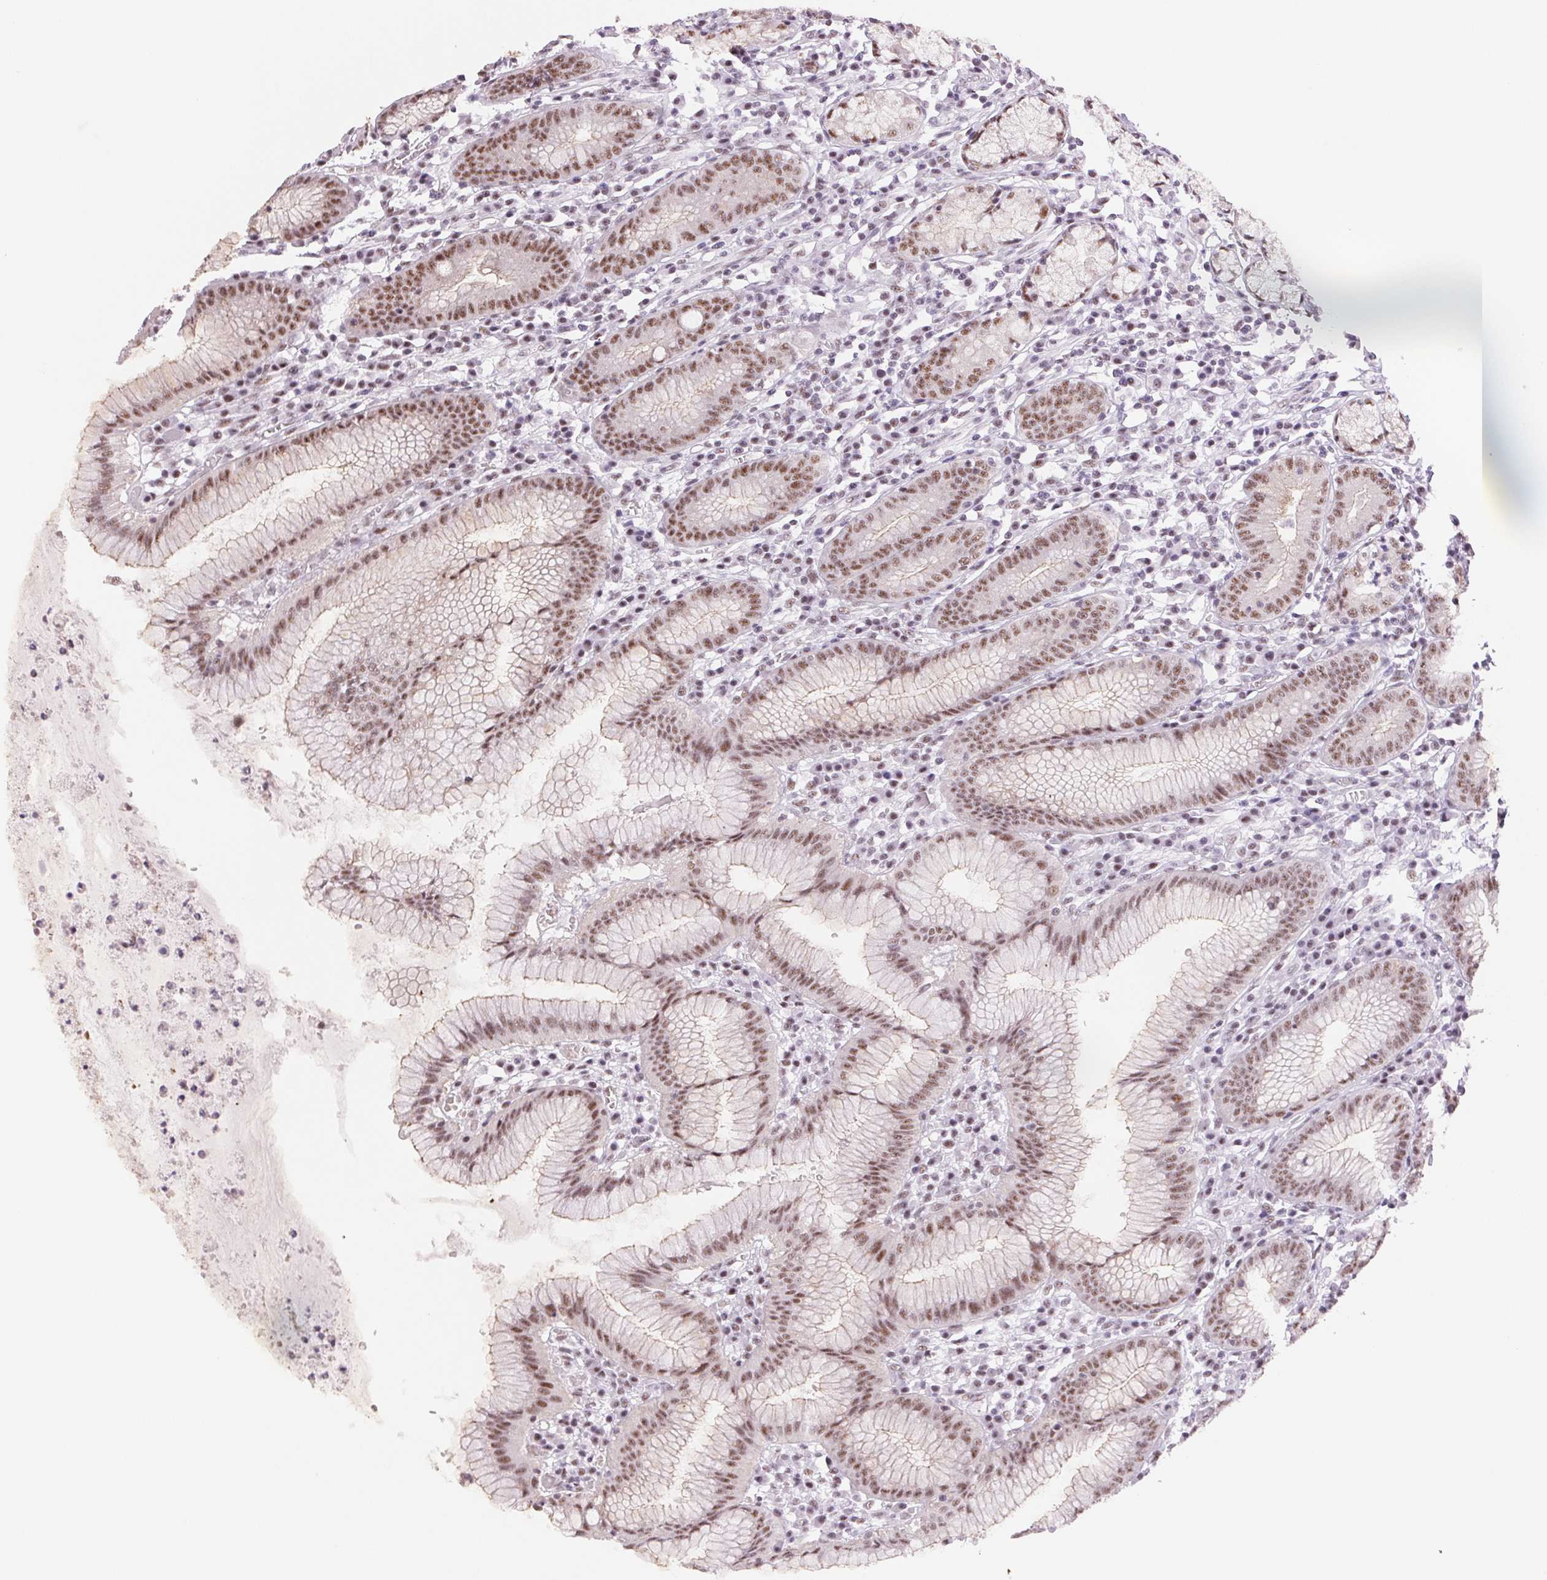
{"staining": {"intensity": "strong", "quantity": ">75%", "location": "nuclear"}, "tissue": "stomach", "cell_type": "Glandular cells", "image_type": "normal", "snomed": [{"axis": "morphology", "description": "Normal tissue, NOS"}, {"axis": "topography", "description": "Stomach"}], "caption": "Strong nuclear expression for a protein is identified in approximately >75% of glandular cells of normal stomach using immunohistochemistry (IHC).", "gene": "ZC3H14", "patient": {"sex": "male", "age": 55}}